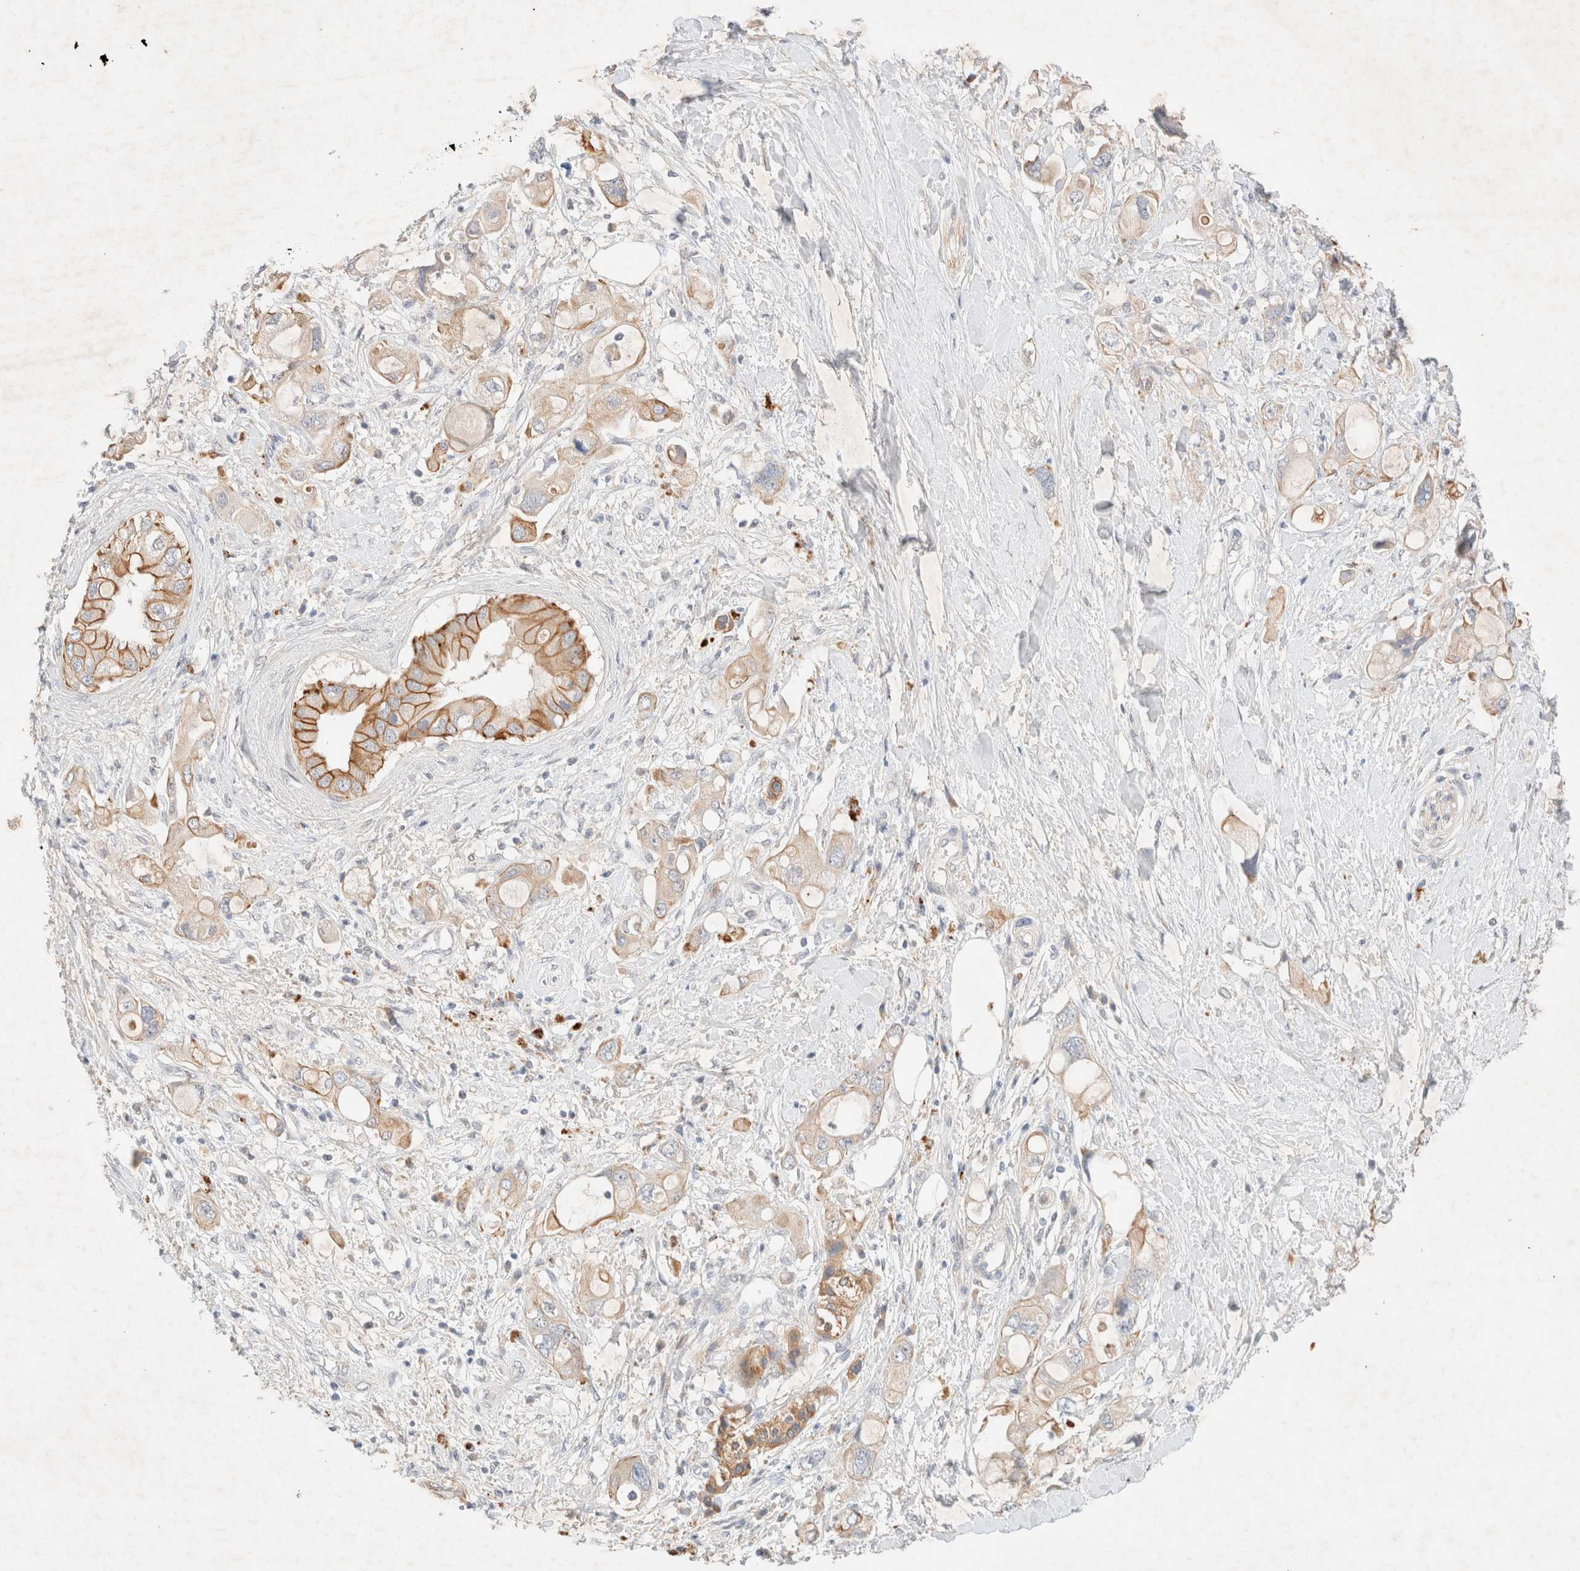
{"staining": {"intensity": "strong", "quantity": "25%-75%", "location": "cytoplasmic/membranous"}, "tissue": "pancreatic cancer", "cell_type": "Tumor cells", "image_type": "cancer", "snomed": [{"axis": "morphology", "description": "Adenocarcinoma, NOS"}, {"axis": "topography", "description": "Pancreas"}], "caption": "Tumor cells display high levels of strong cytoplasmic/membranous expression in approximately 25%-75% of cells in pancreatic adenocarcinoma. The protein is stained brown, and the nuclei are stained in blue (DAB (3,3'-diaminobenzidine) IHC with brightfield microscopy, high magnification).", "gene": "SGSM2", "patient": {"sex": "female", "age": 56}}